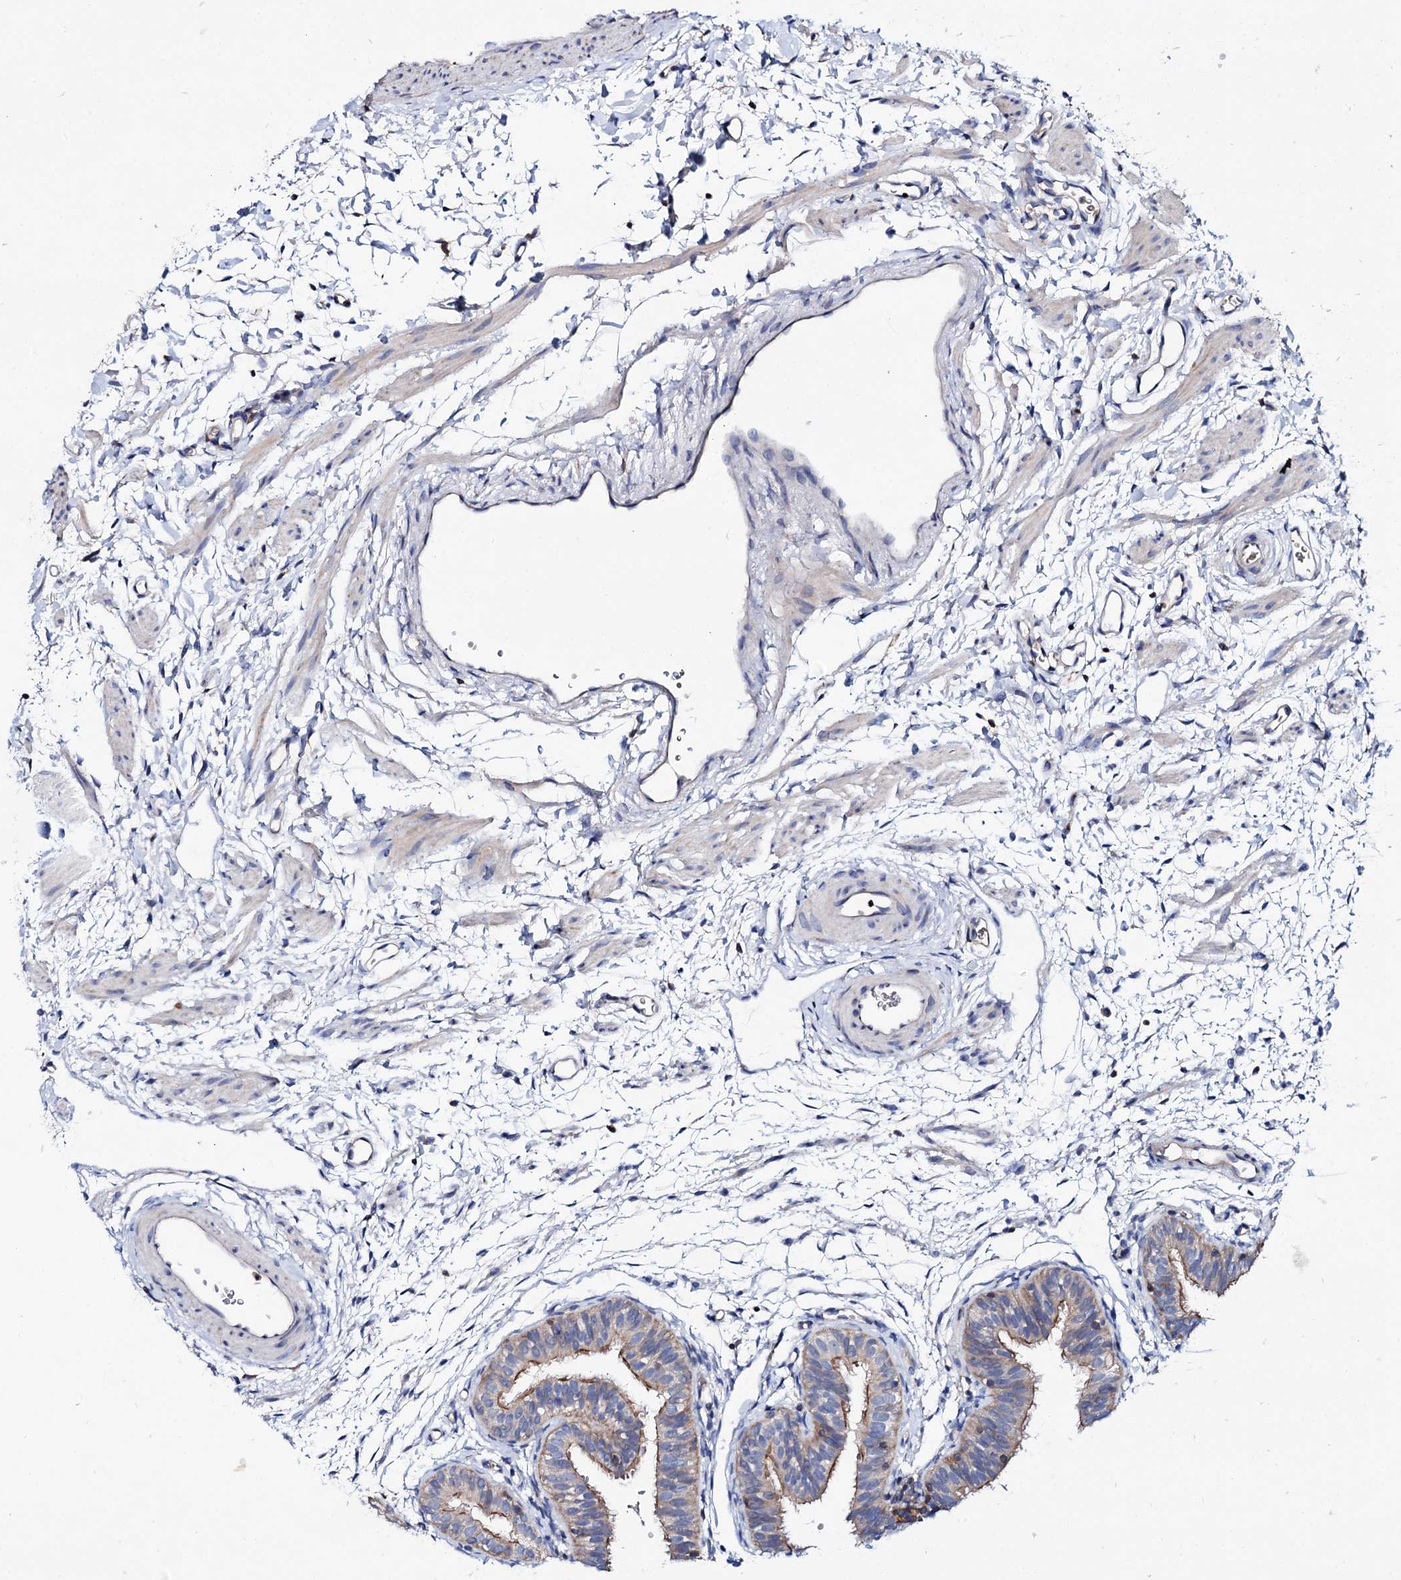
{"staining": {"intensity": "moderate", "quantity": "25%-75%", "location": "cytoplasmic/membranous"}, "tissue": "fallopian tube", "cell_type": "Glandular cells", "image_type": "normal", "snomed": [{"axis": "morphology", "description": "Normal tissue, NOS"}, {"axis": "topography", "description": "Fallopian tube"}], "caption": "Immunohistochemistry (IHC) micrograph of benign fallopian tube: human fallopian tube stained using IHC exhibits medium levels of moderate protein expression localized specifically in the cytoplasmic/membranous of glandular cells, appearing as a cytoplasmic/membranous brown color.", "gene": "UBASH3B", "patient": {"sex": "female", "age": 35}}